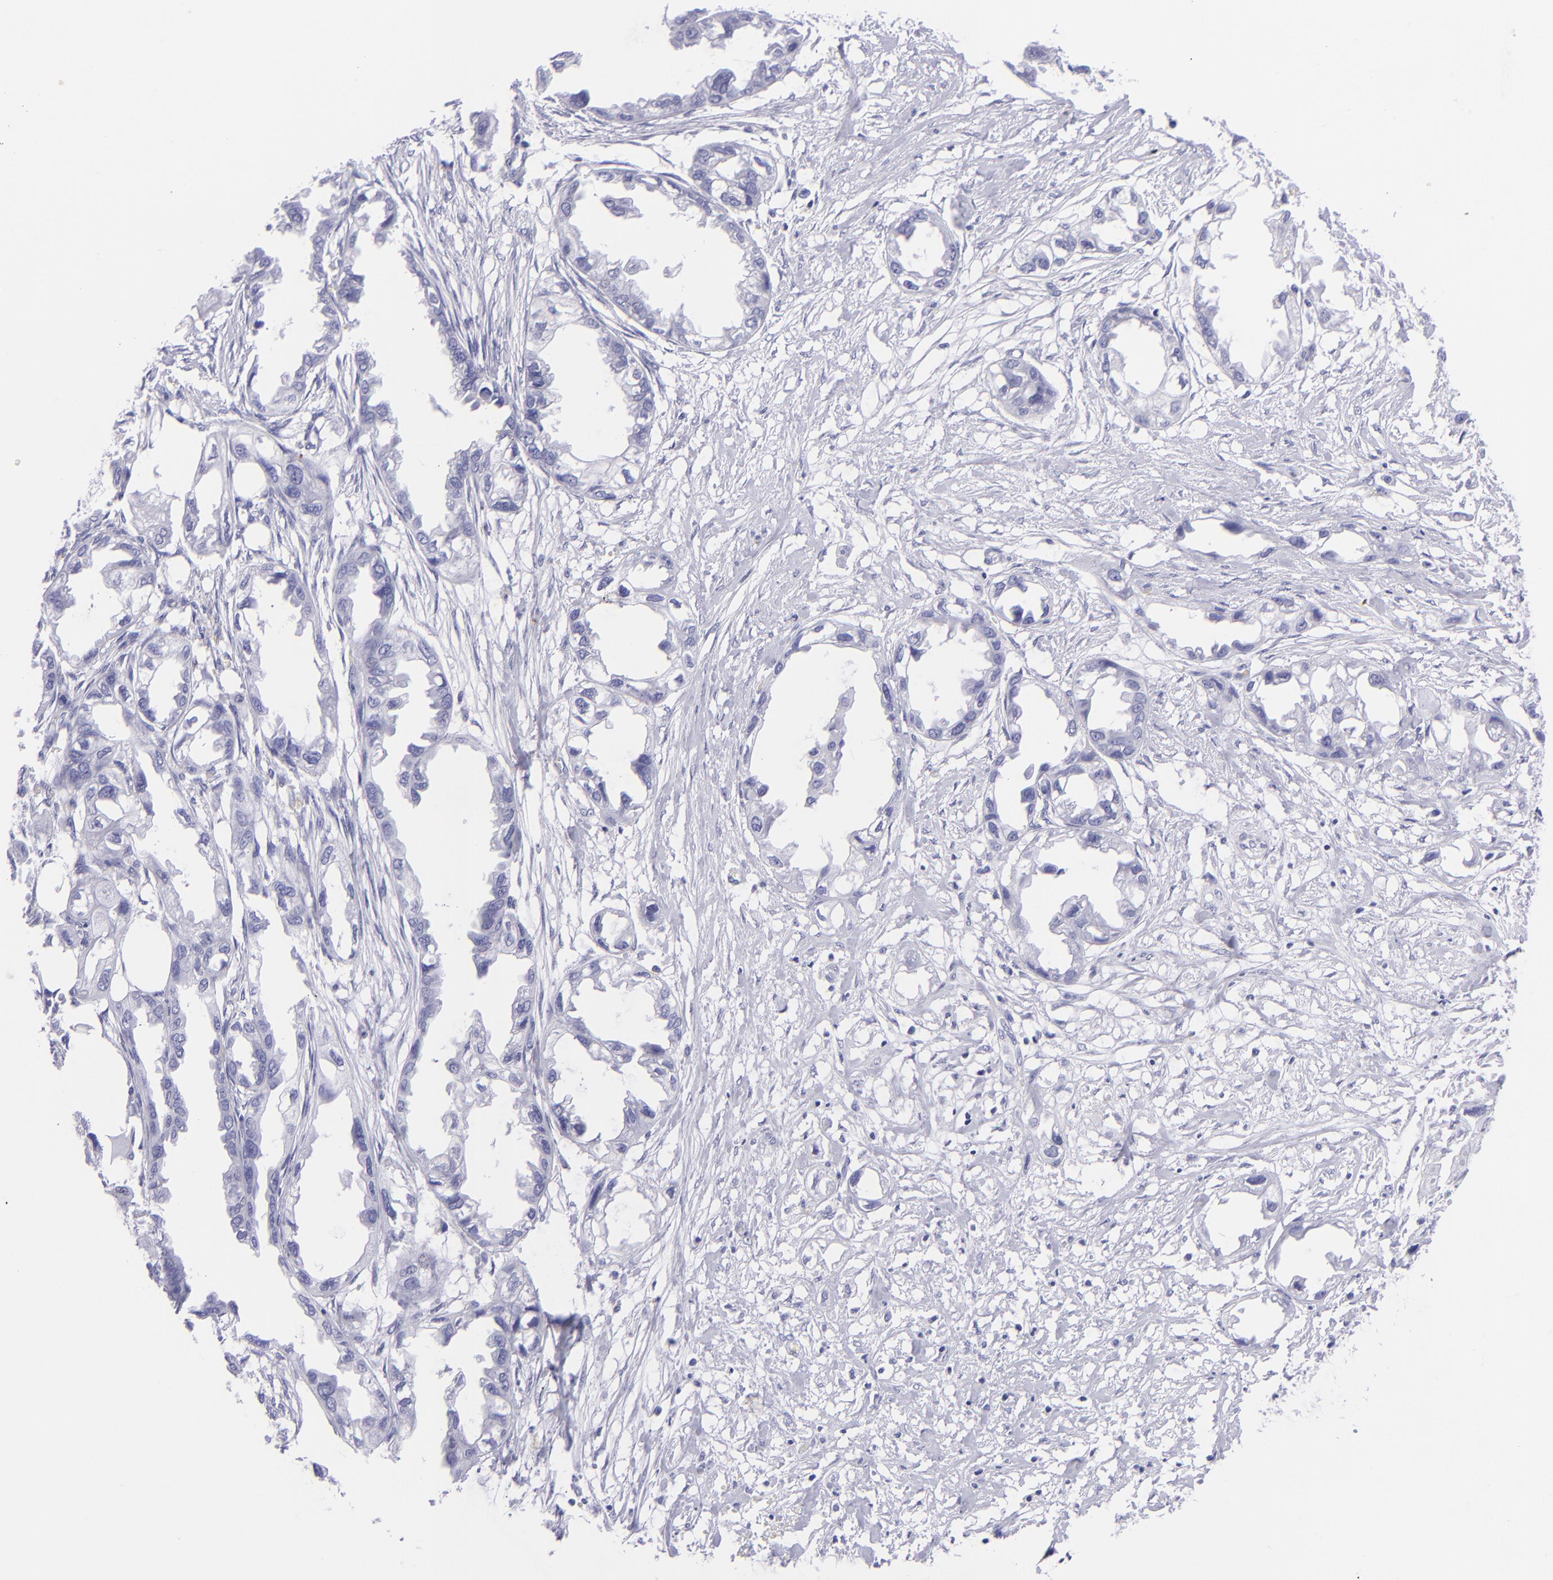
{"staining": {"intensity": "negative", "quantity": "none", "location": "none"}, "tissue": "endometrial cancer", "cell_type": "Tumor cells", "image_type": "cancer", "snomed": [{"axis": "morphology", "description": "Adenocarcinoma, NOS"}, {"axis": "topography", "description": "Endometrium"}], "caption": "Endometrial cancer (adenocarcinoma) was stained to show a protein in brown. There is no significant staining in tumor cells. (Immunohistochemistry (ihc), brightfield microscopy, high magnification).", "gene": "PIP", "patient": {"sex": "female", "age": 67}}